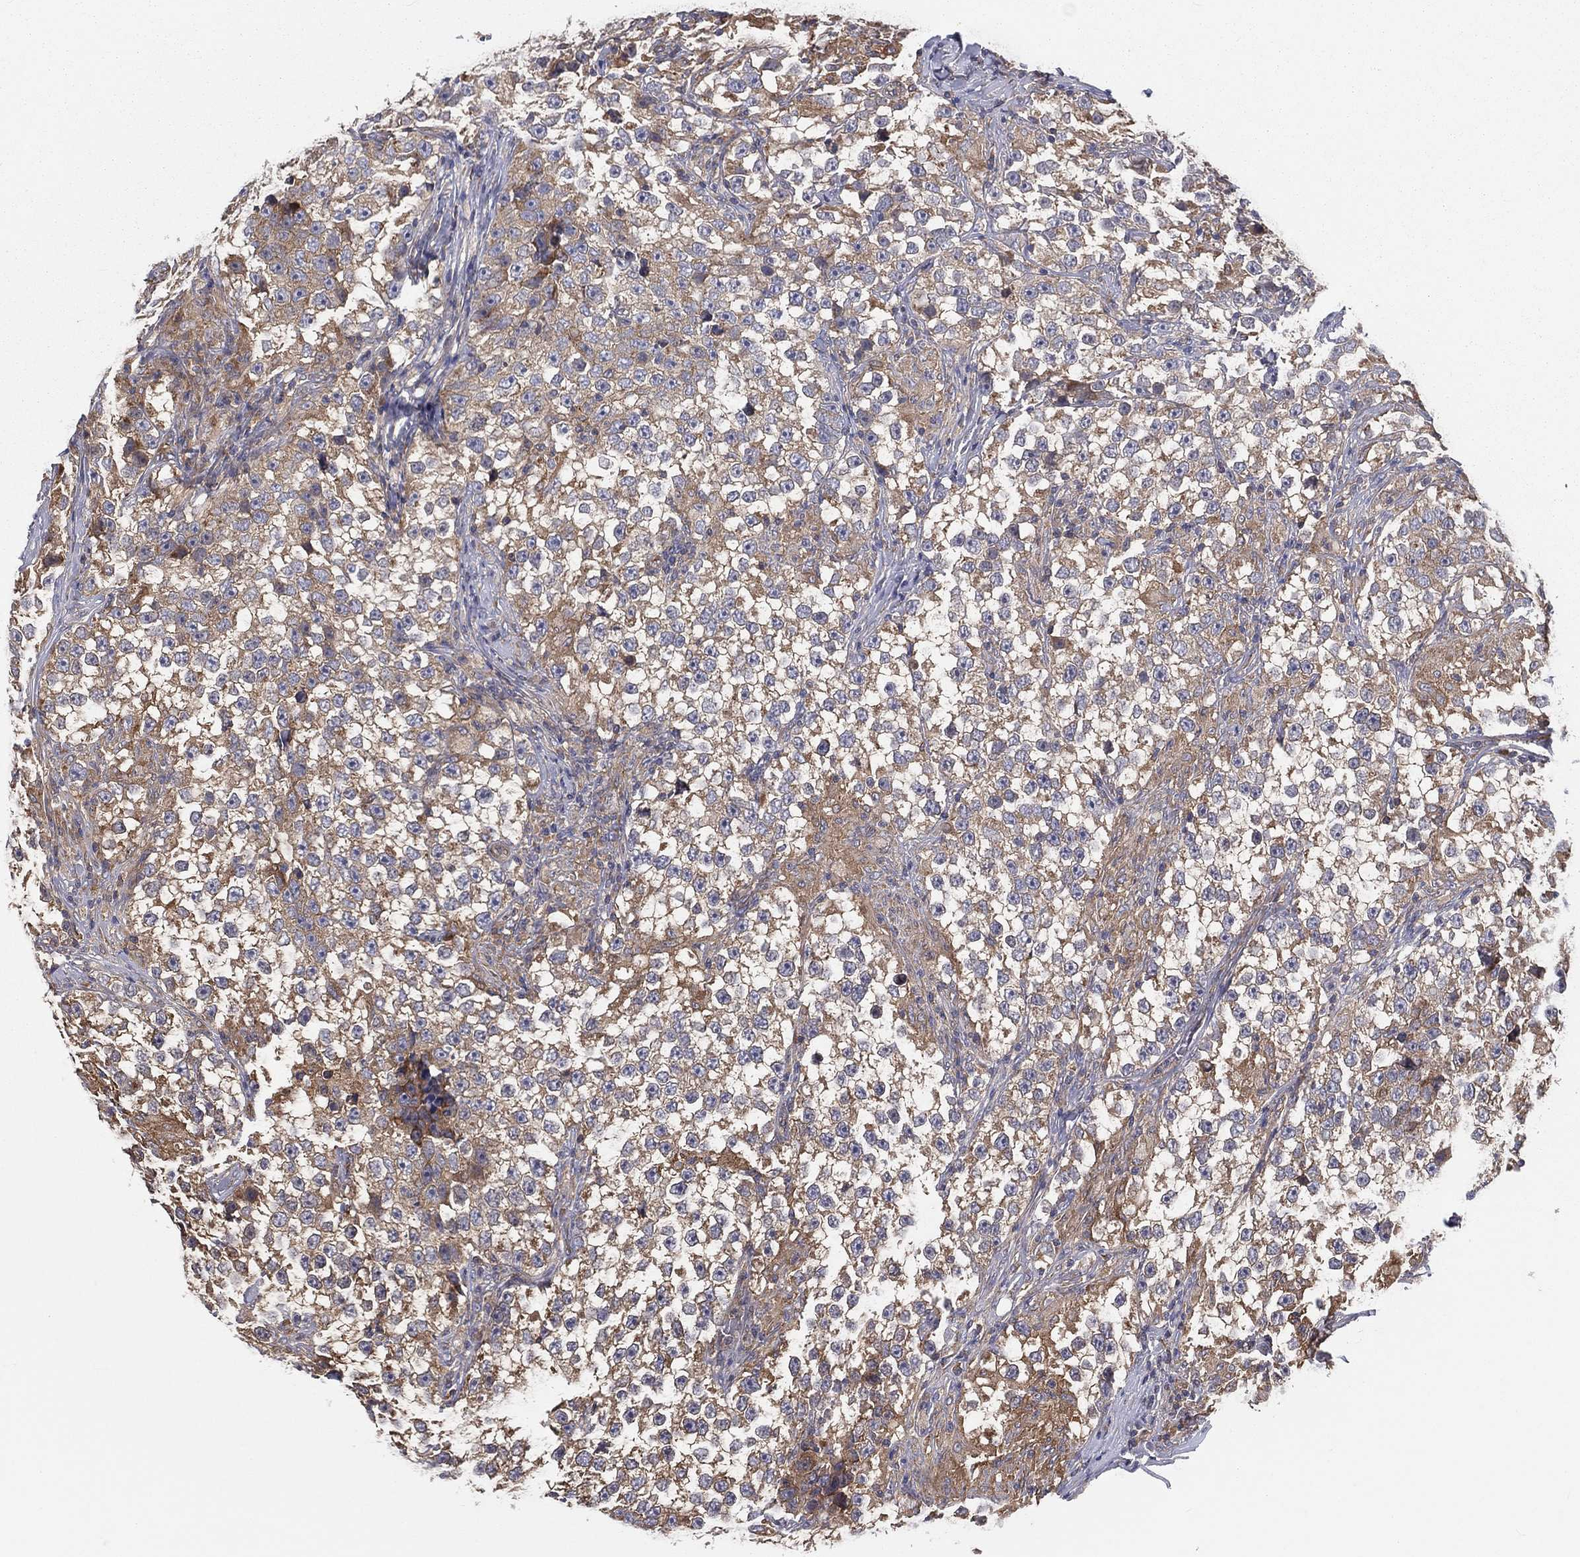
{"staining": {"intensity": "moderate", "quantity": "25%-75%", "location": "cytoplasmic/membranous"}, "tissue": "testis cancer", "cell_type": "Tumor cells", "image_type": "cancer", "snomed": [{"axis": "morphology", "description": "Seminoma, NOS"}, {"axis": "topography", "description": "Testis"}], "caption": "Testis cancer (seminoma) stained with a protein marker exhibits moderate staining in tumor cells.", "gene": "EIF2B5", "patient": {"sex": "male", "age": 46}}